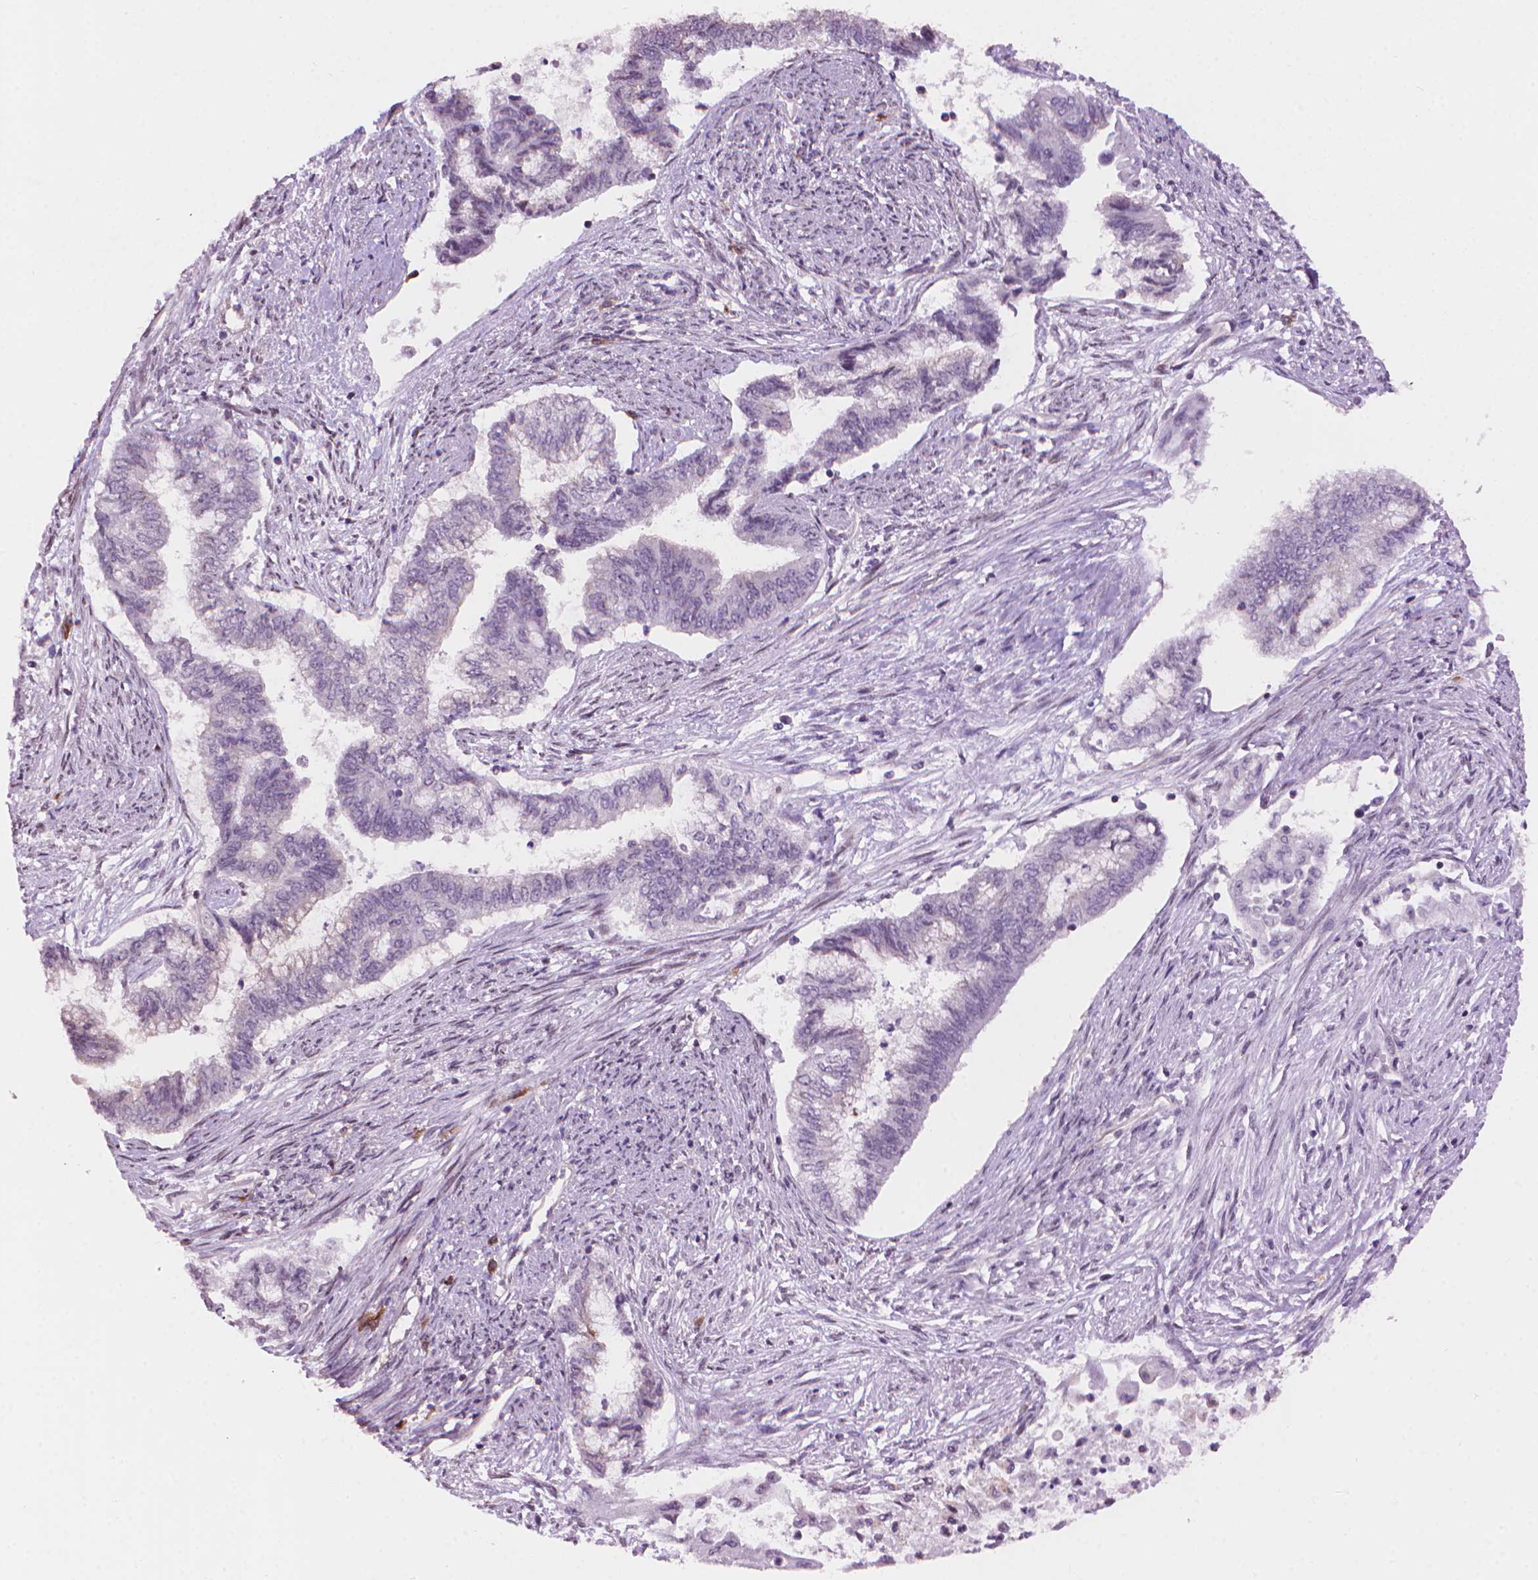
{"staining": {"intensity": "negative", "quantity": "none", "location": "none"}, "tissue": "endometrial cancer", "cell_type": "Tumor cells", "image_type": "cancer", "snomed": [{"axis": "morphology", "description": "Adenocarcinoma, NOS"}, {"axis": "topography", "description": "Endometrium"}], "caption": "DAB (3,3'-diaminobenzidine) immunohistochemical staining of human endometrial adenocarcinoma exhibits no significant expression in tumor cells. (Immunohistochemistry (ihc), brightfield microscopy, high magnification).", "gene": "TMEM184A", "patient": {"sex": "female", "age": 65}}